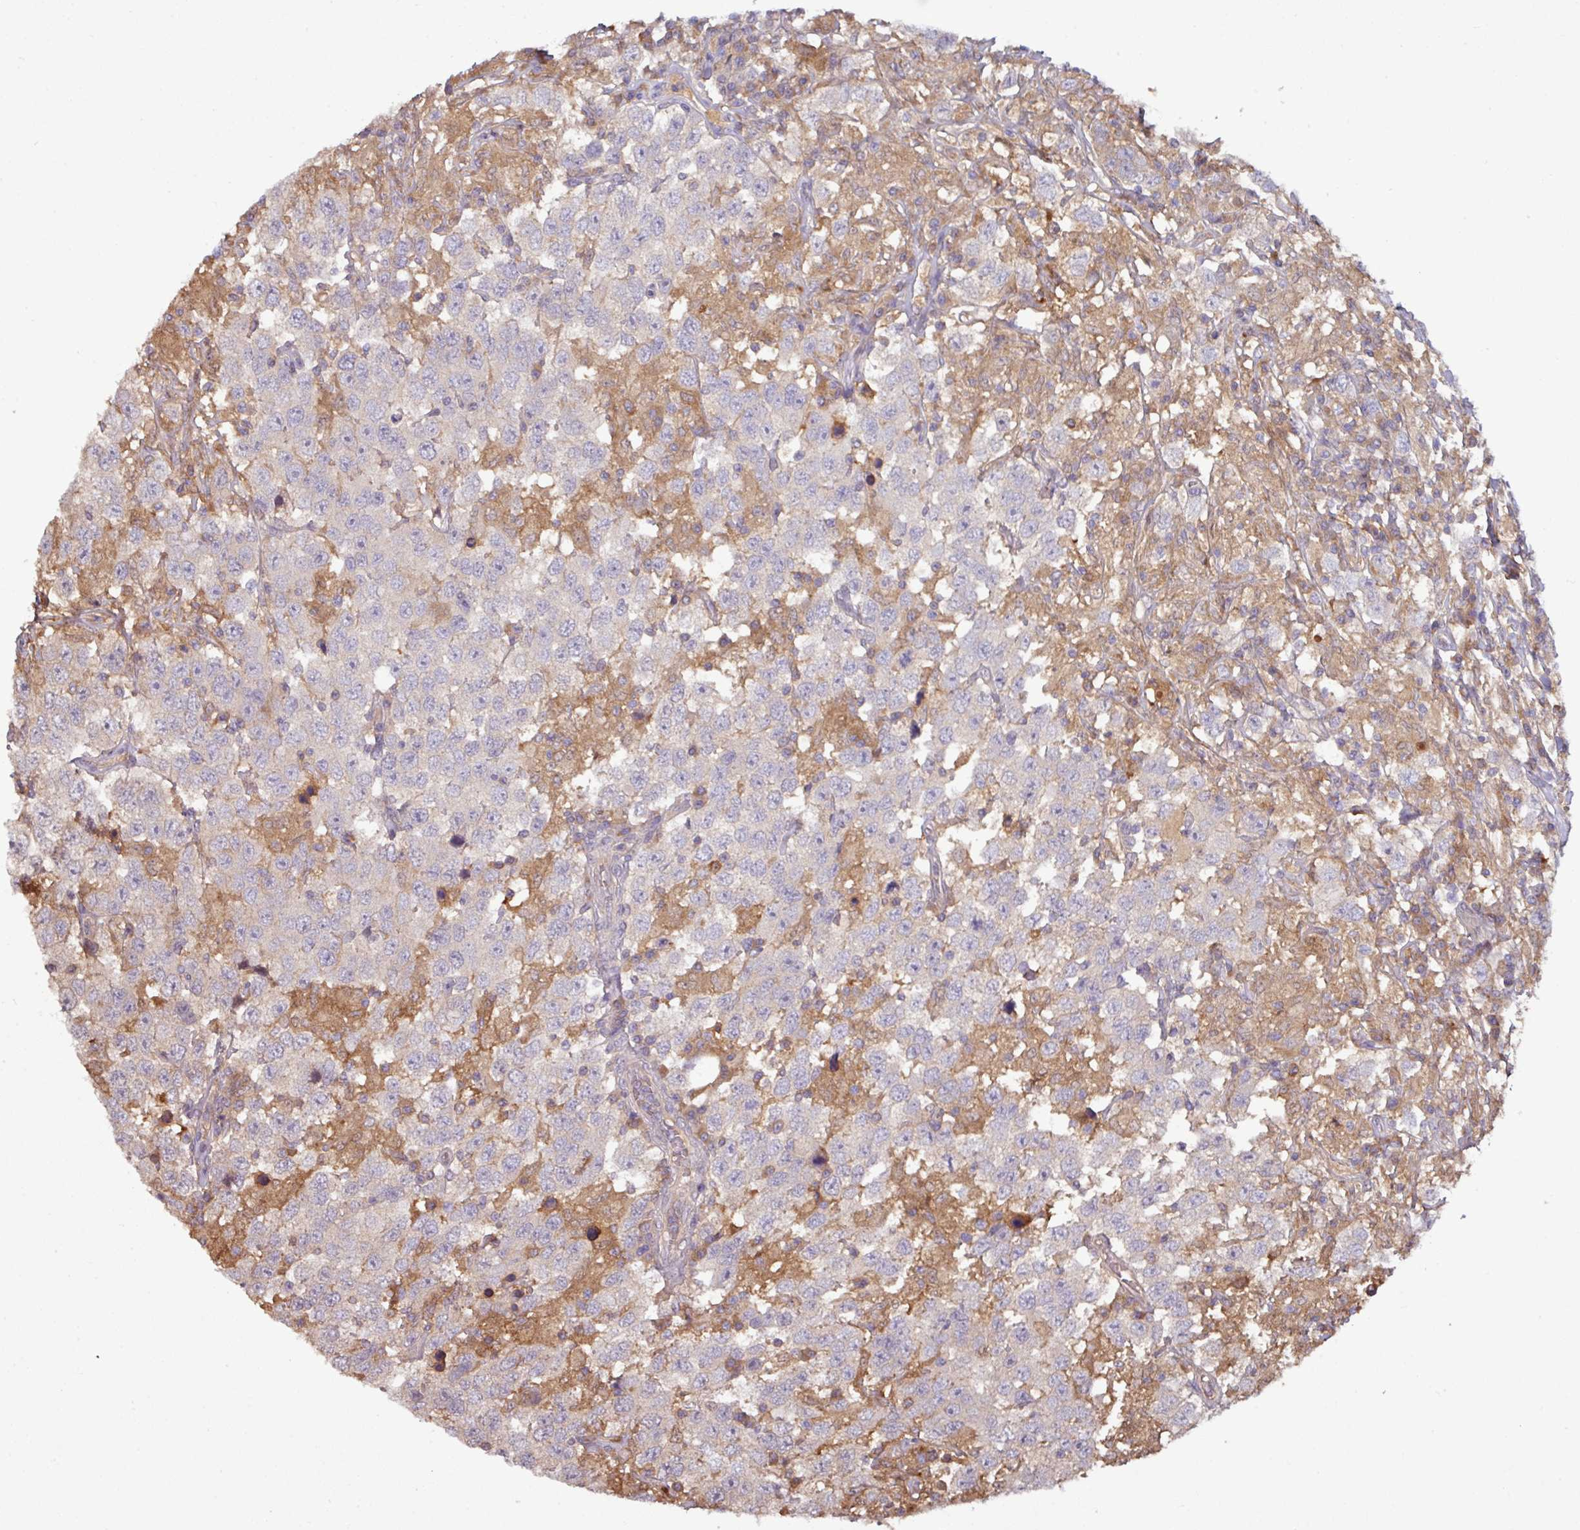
{"staining": {"intensity": "negative", "quantity": "none", "location": "none"}, "tissue": "testis cancer", "cell_type": "Tumor cells", "image_type": "cancer", "snomed": [{"axis": "morphology", "description": "Seminoma, NOS"}, {"axis": "topography", "description": "Testis"}], "caption": "This is an immunohistochemistry (IHC) histopathology image of human seminoma (testis). There is no positivity in tumor cells.", "gene": "GNPDA1", "patient": {"sex": "male", "age": 41}}